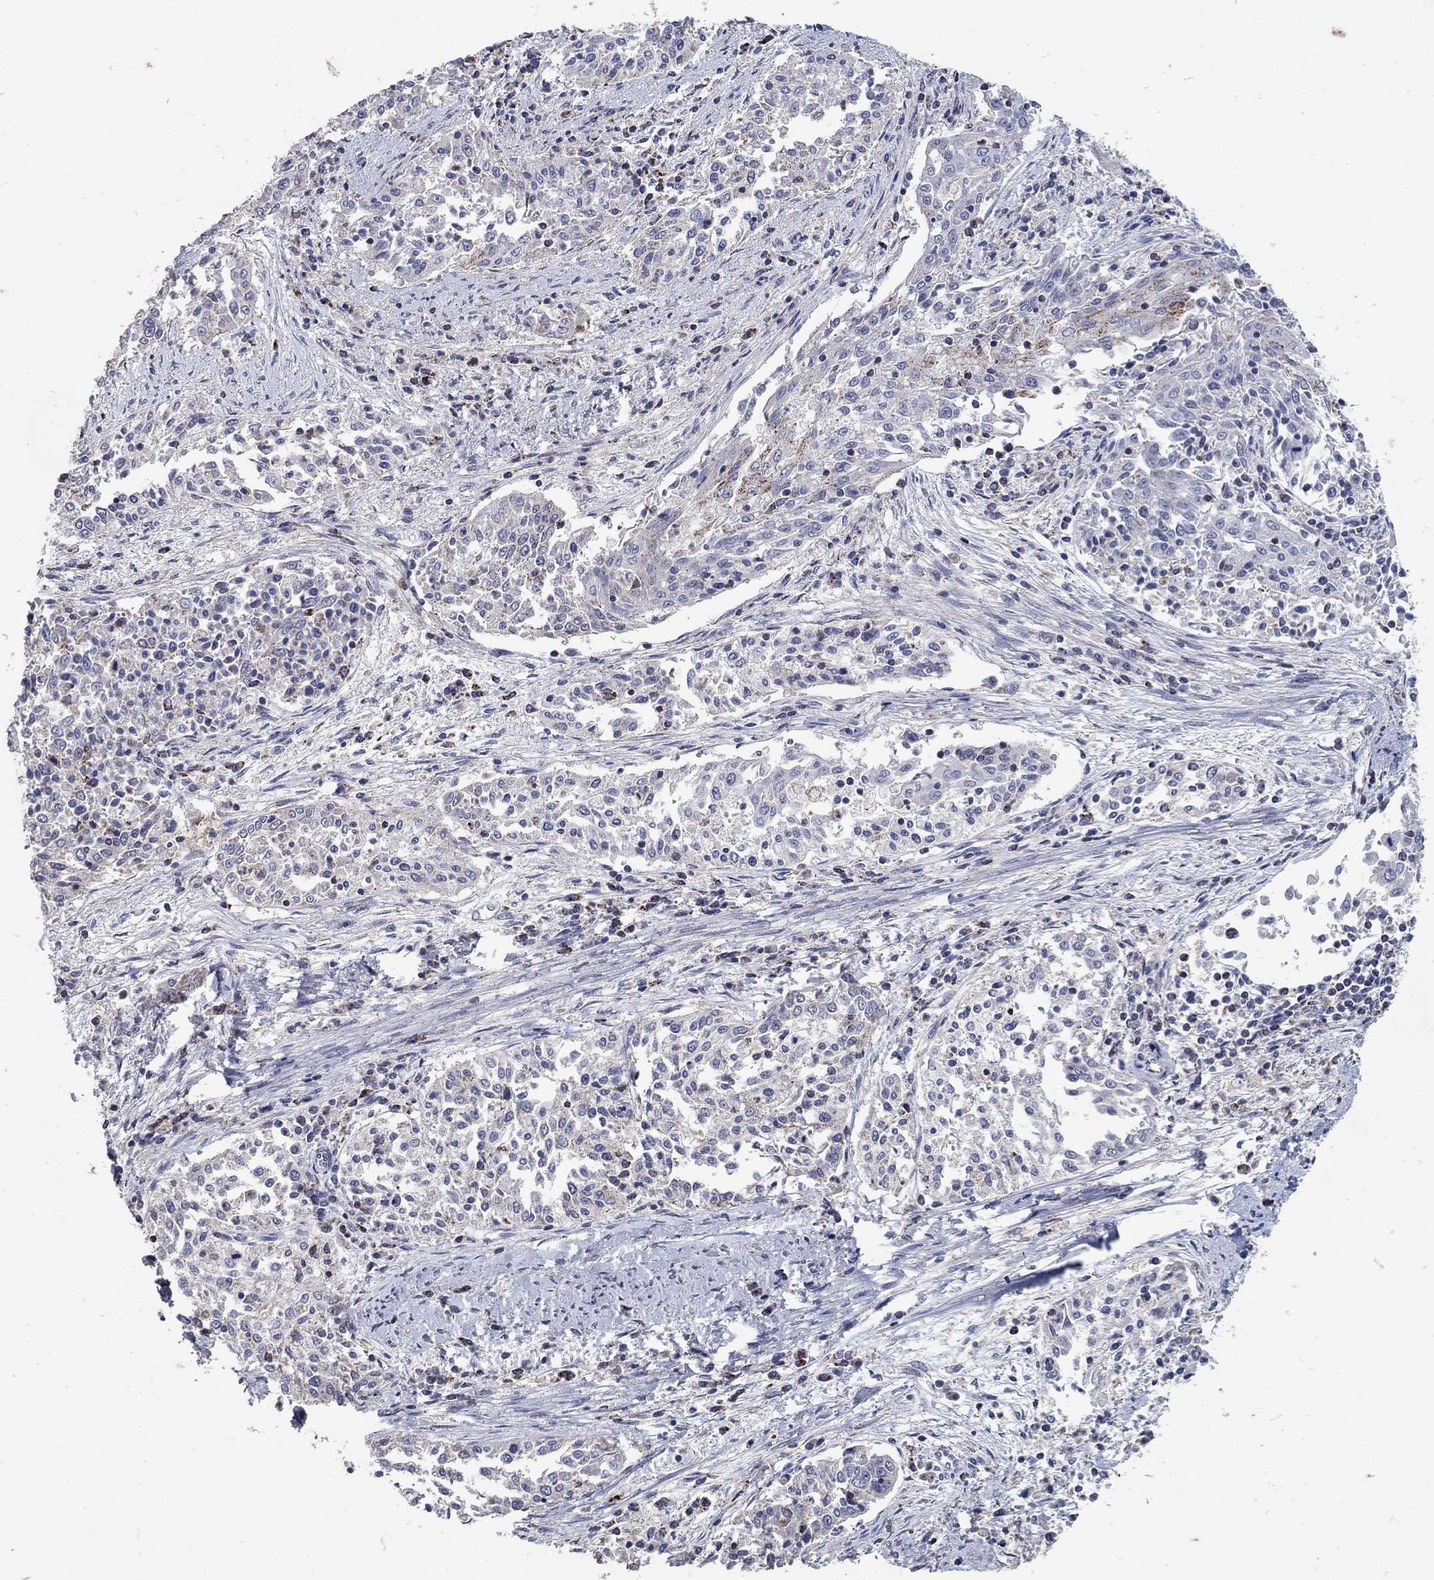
{"staining": {"intensity": "strong", "quantity": "<25%", "location": "cytoplasmic/membranous"}, "tissue": "cervical cancer", "cell_type": "Tumor cells", "image_type": "cancer", "snomed": [{"axis": "morphology", "description": "Squamous cell carcinoma, NOS"}, {"axis": "topography", "description": "Cervix"}], "caption": "Immunohistochemistry image of neoplastic tissue: cervical cancer (squamous cell carcinoma) stained using IHC shows medium levels of strong protein expression localized specifically in the cytoplasmic/membranous of tumor cells, appearing as a cytoplasmic/membranous brown color.", "gene": "HMX2", "patient": {"sex": "female", "age": 41}}